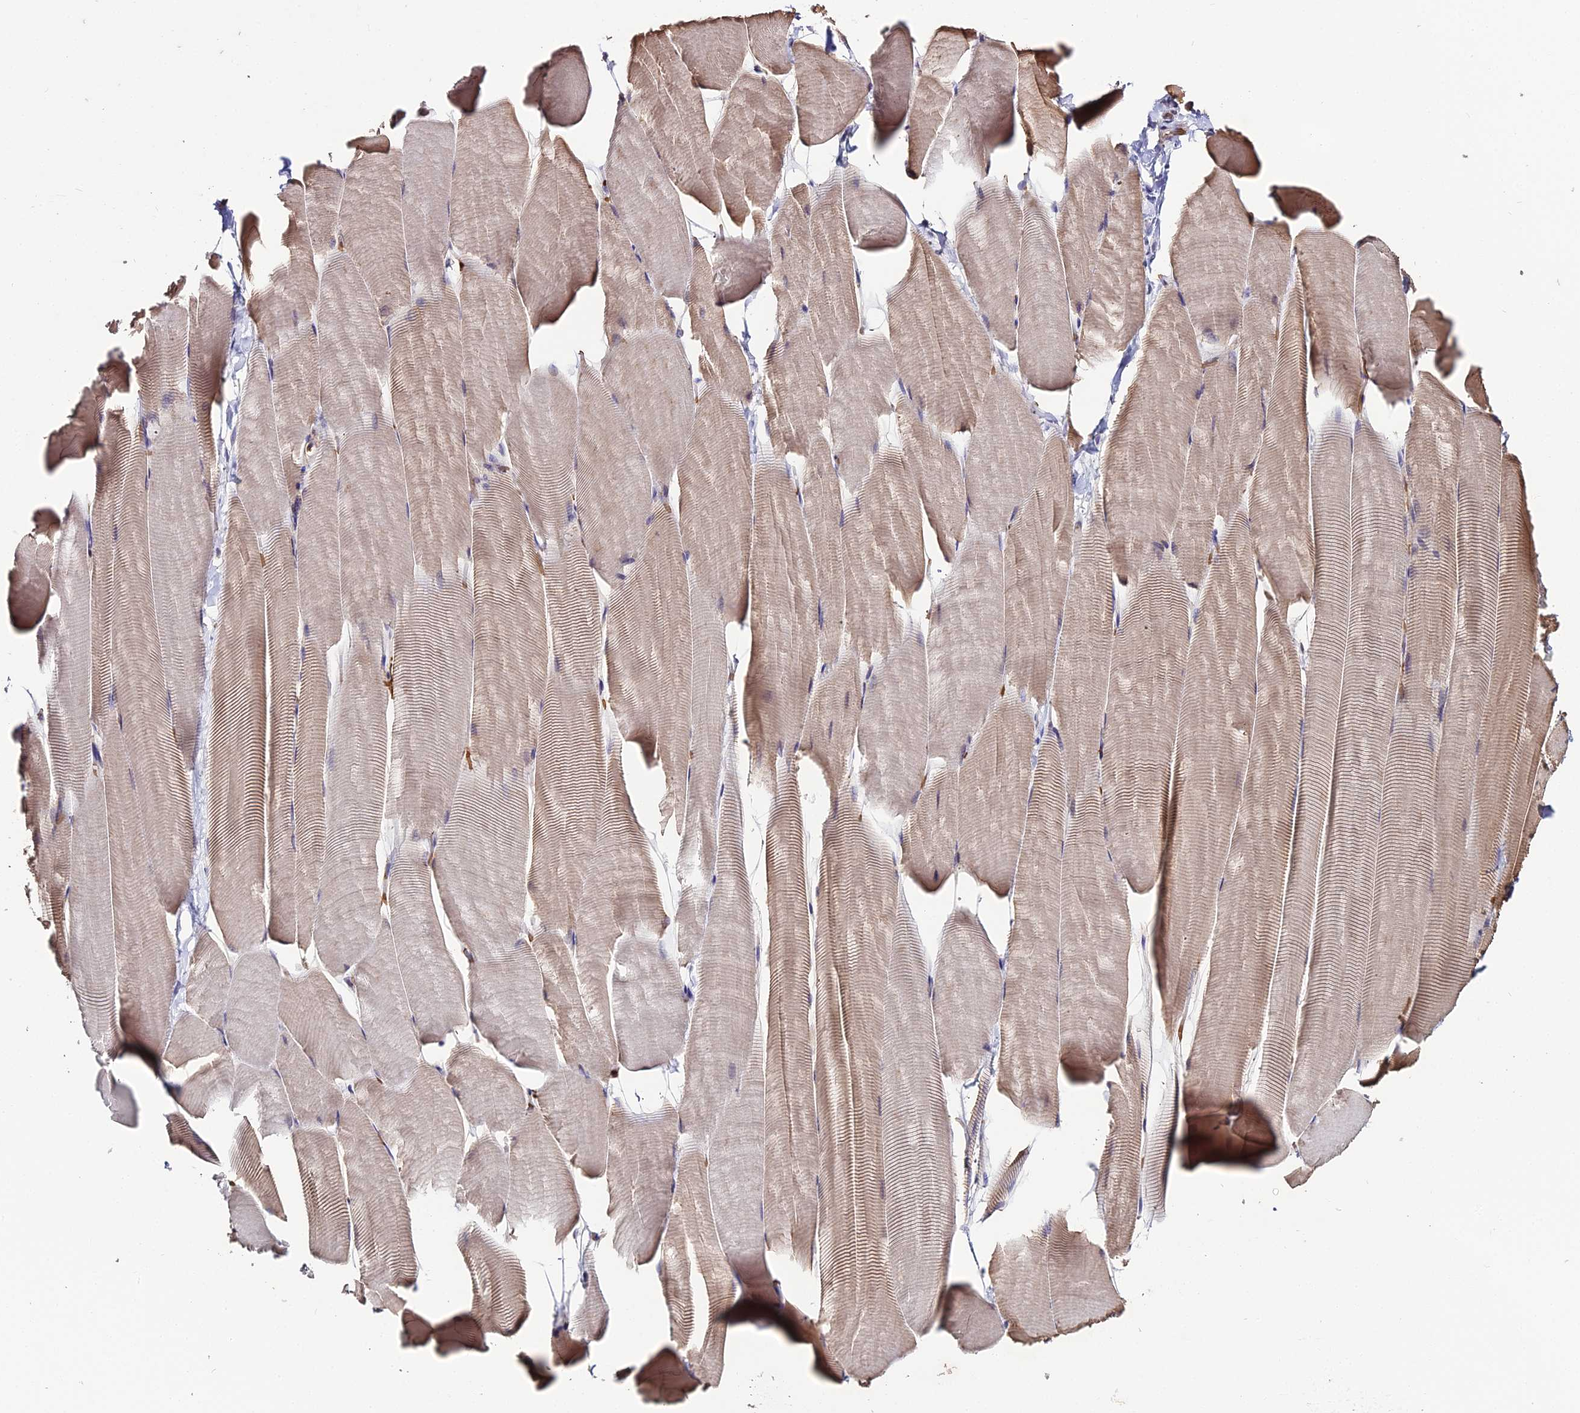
{"staining": {"intensity": "weak", "quantity": "25%-75%", "location": "cytoplasmic/membranous"}, "tissue": "skeletal muscle", "cell_type": "Myocytes", "image_type": "normal", "snomed": [{"axis": "morphology", "description": "Normal tissue, NOS"}, {"axis": "topography", "description": "Skeletal muscle"}], "caption": "Myocytes exhibit low levels of weak cytoplasmic/membranous positivity in about 25%-75% of cells in unremarkable skeletal muscle.", "gene": "ZDBF2", "patient": {"sex": "male", "age": 25}}